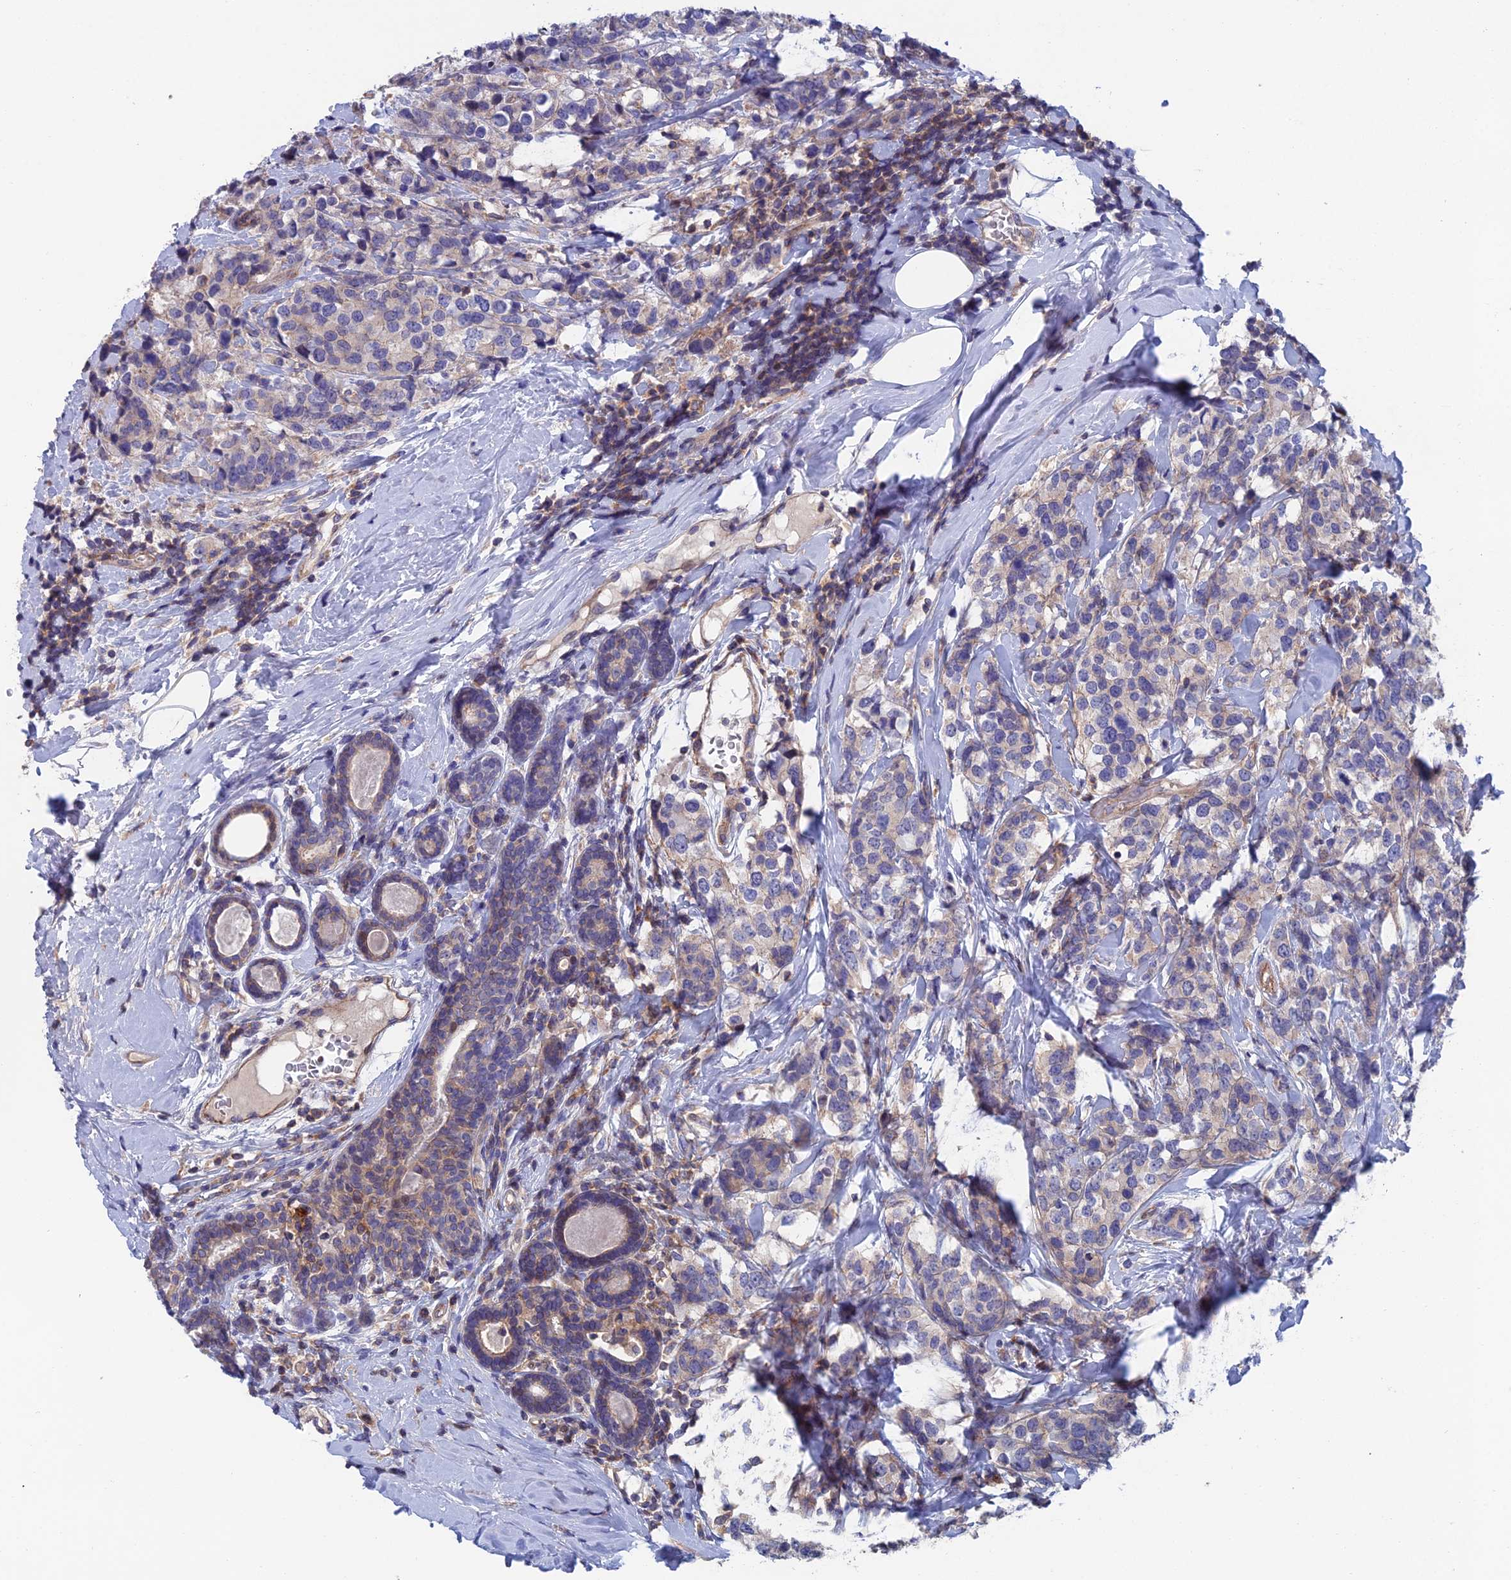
{"staining": {"intensity": "weak", "quantity": "<25%", "location": "cytoplasmic/membranous"}, "tissue": "breast cancer", "cell_type": "Tumor cells", "image_type": "cancer", "snomed": [{"axis": "morphology", "description": "Lobular carcinoma"}, {"axis": "topography", "description": "Breast"}], "caption": "High magnification brightfield microscopy of breast lobular carcinoma stained with DAB (brown) and counterstained with hematoxylin (blue): tumor cells show no significant expression.", "gene": "USP37", "patient": {"sex": "female", "age": 59}}